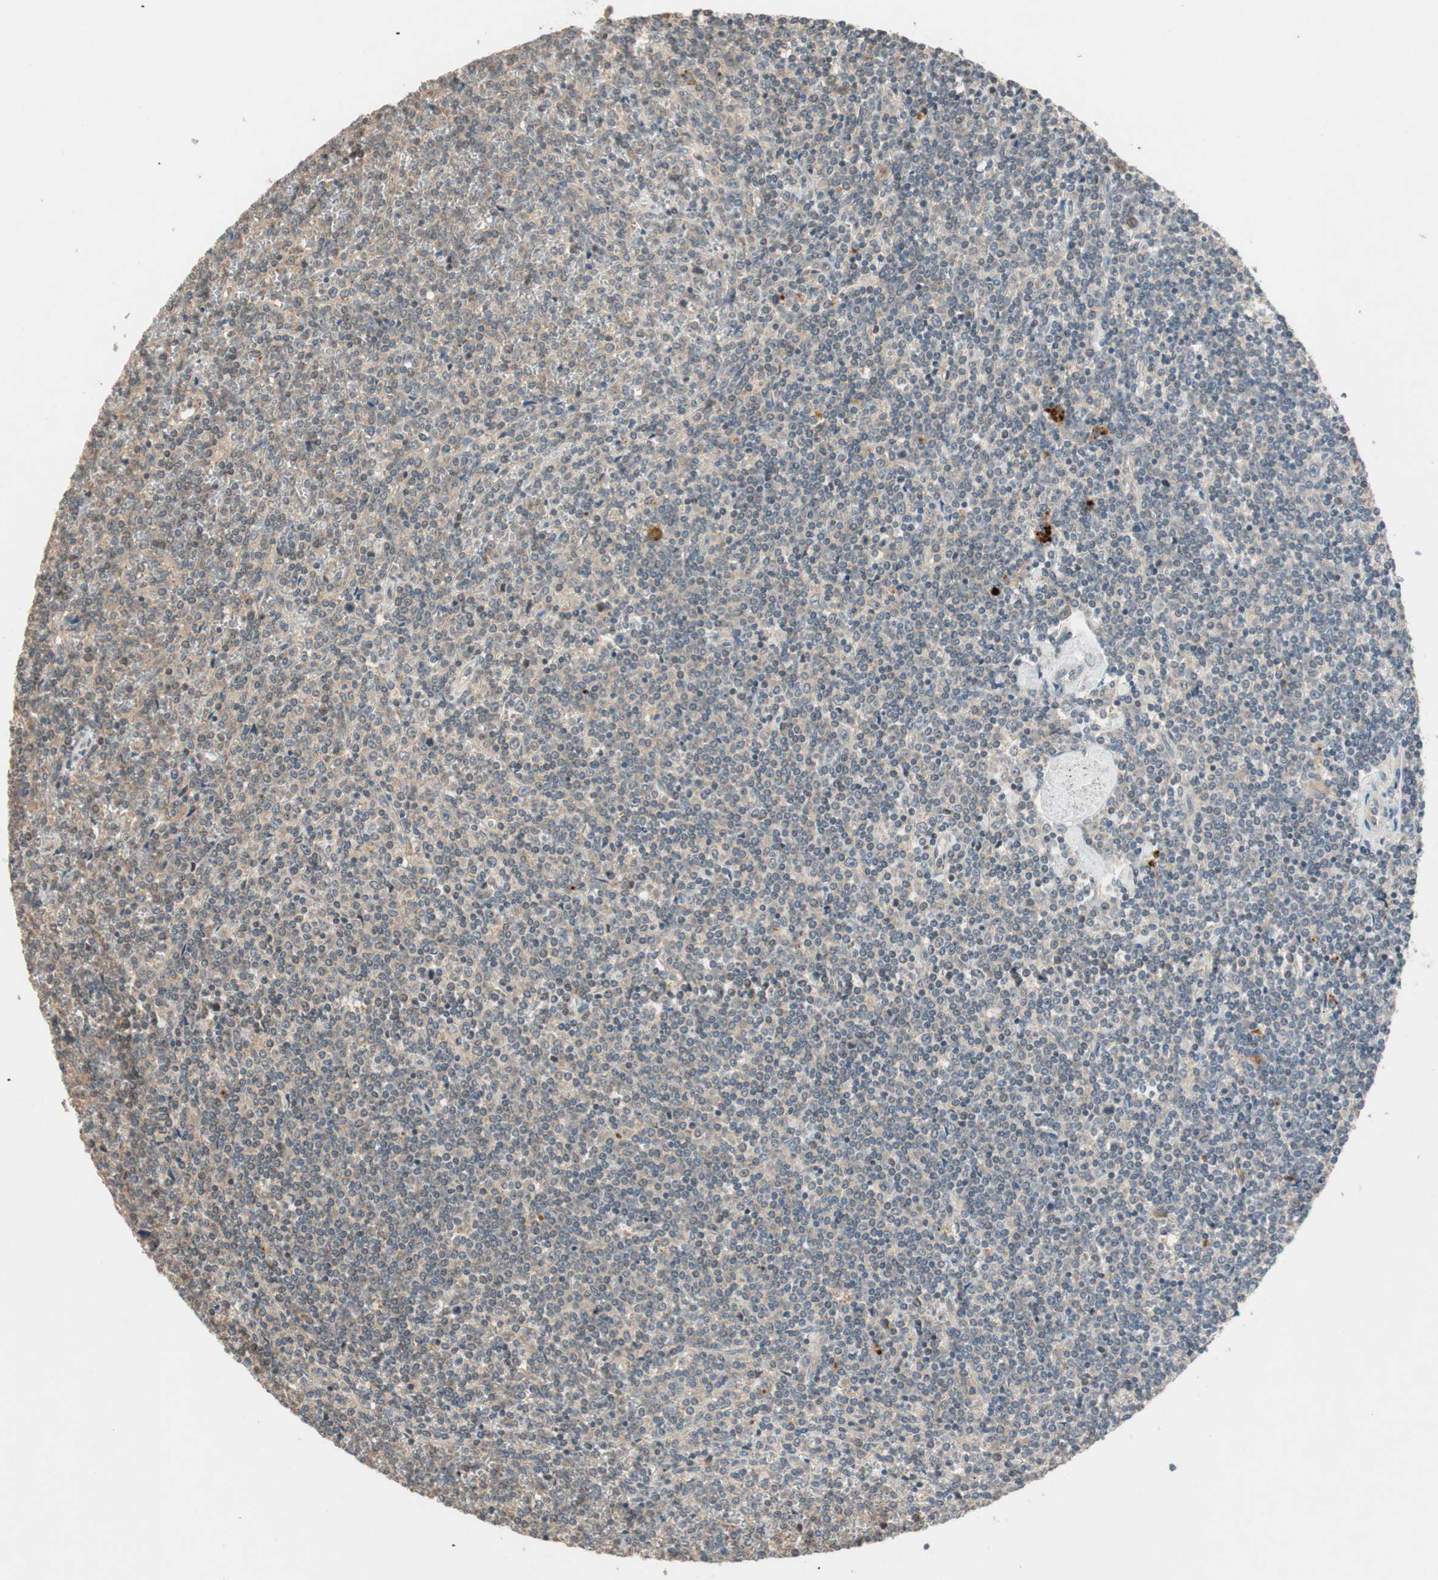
{"staining": {"intensity": "weak", "quantity": "25%-75%", "location": "cytoplasmic/membranous"}, "tissue": "lymphoma", "cell_type": "Tumor cells", "image_type": "cancer", "snomed": [{"axis": "morphology", "description": "Malignant lymphoma, non-Hodgkin's type, Low grade"}, {"axis": "topography", "description": "Spleen"}], "caption": "A micrograph of human low-grade malignant lymphoma, non-Hodgkin's type stained for a protein demonstrates weak cytoplasmic/membranous brown staining in tumor cells. (DAB (3,3'-diaminobenzidine) IHC, brown staining for protein, blue staining for nuclei).", "gene": "GLB1", "patient": {"sex": "female", "age": 19}}